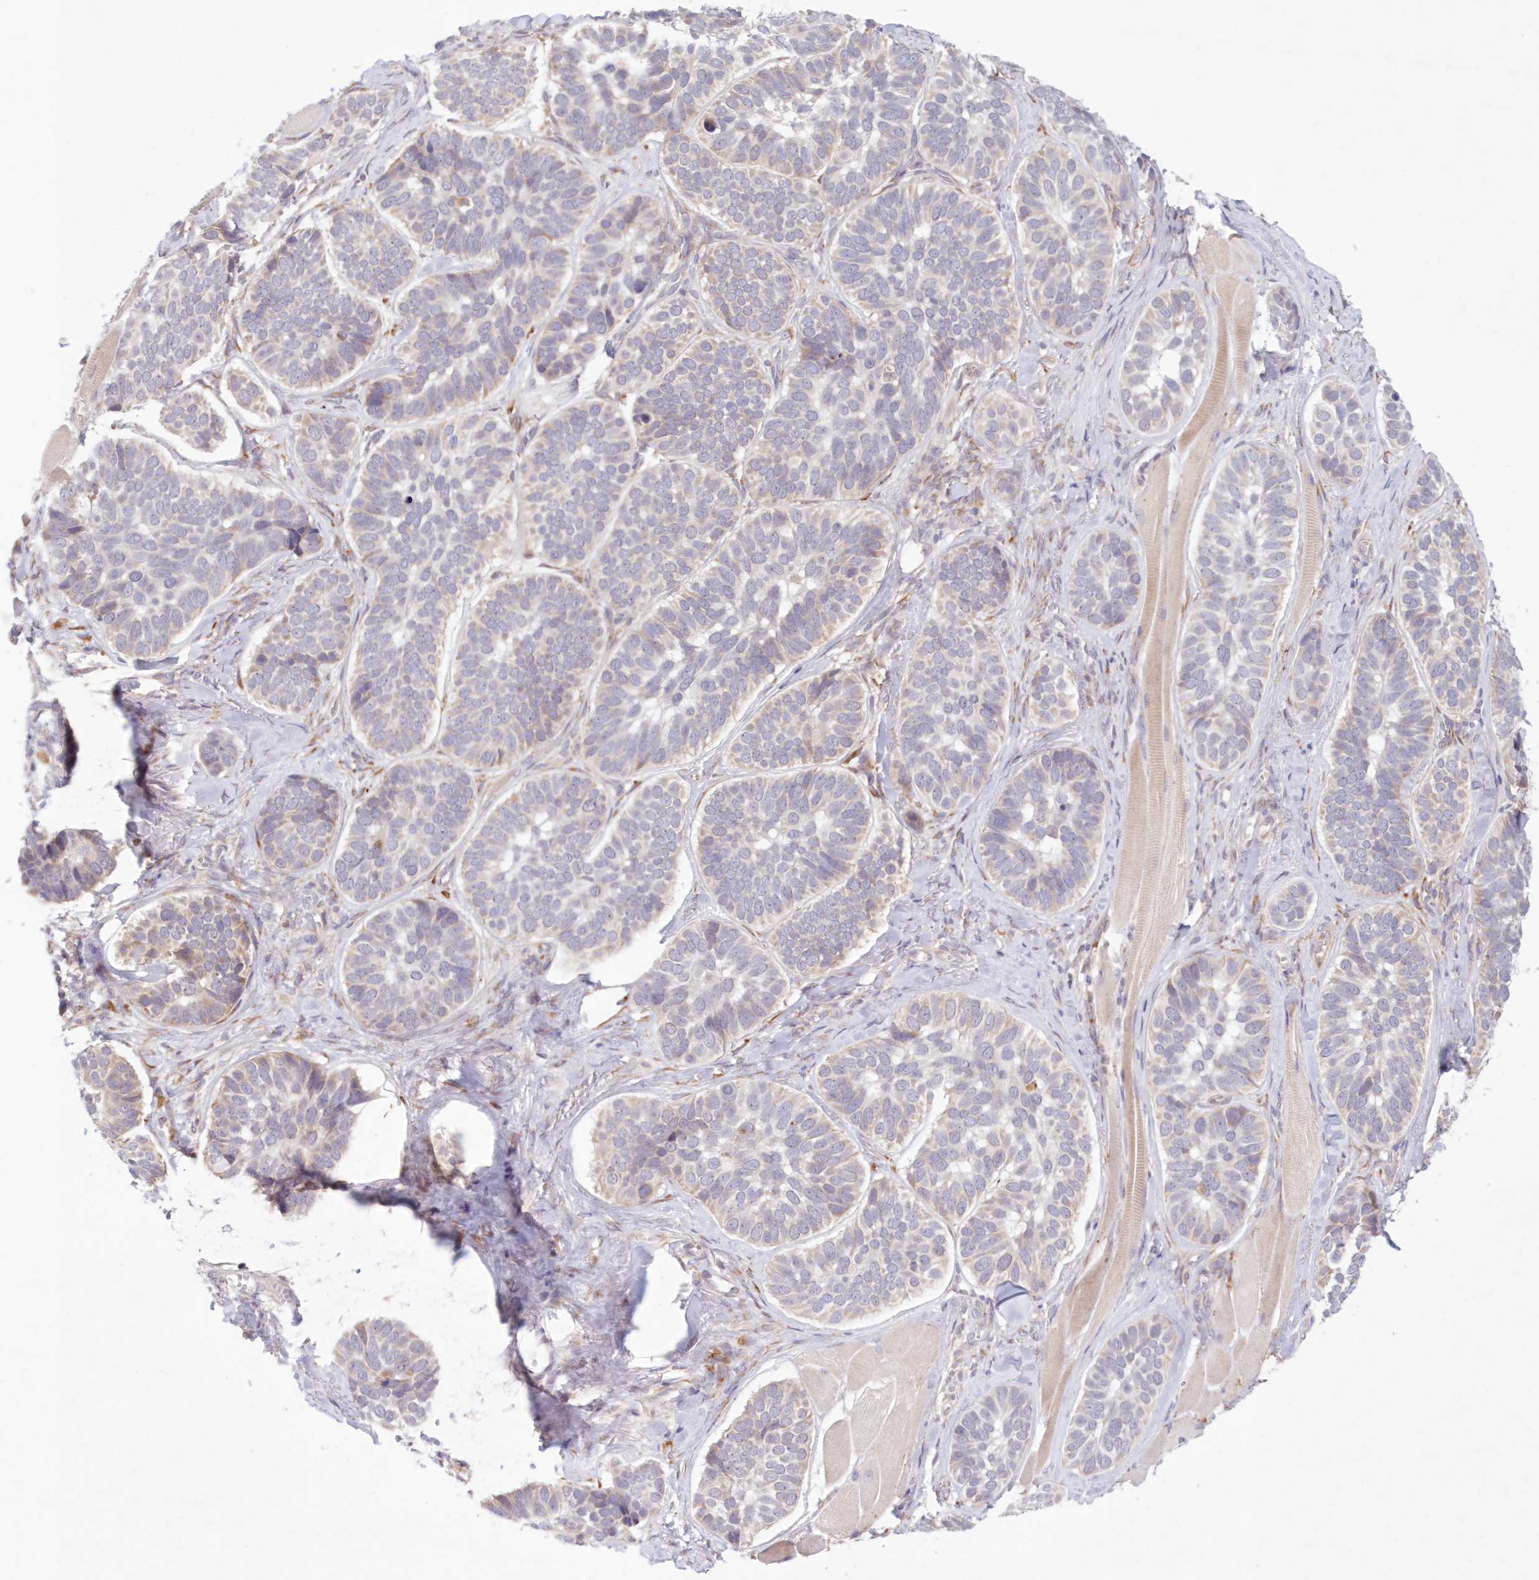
{"staining": {"intensity": "weak", "quantity": "<25%", "location": "cytoplasmic/membranous"}, "tissue": "skin cancer", "cell_type": "Tumor cells", "image_type": "cancer", "snomed": [{"axis": "morphology", "description": "Basal cell carcinoma"}, {"axis": "topography", "description": "Skin"}], "caption": "This is an immunohistochemistry histopathology image of human basal cell carcinoma (skin). There is no staining in tumor cells.", "gene": "PCYOX1L", "patient": {"sex": "male", "age": 62}}